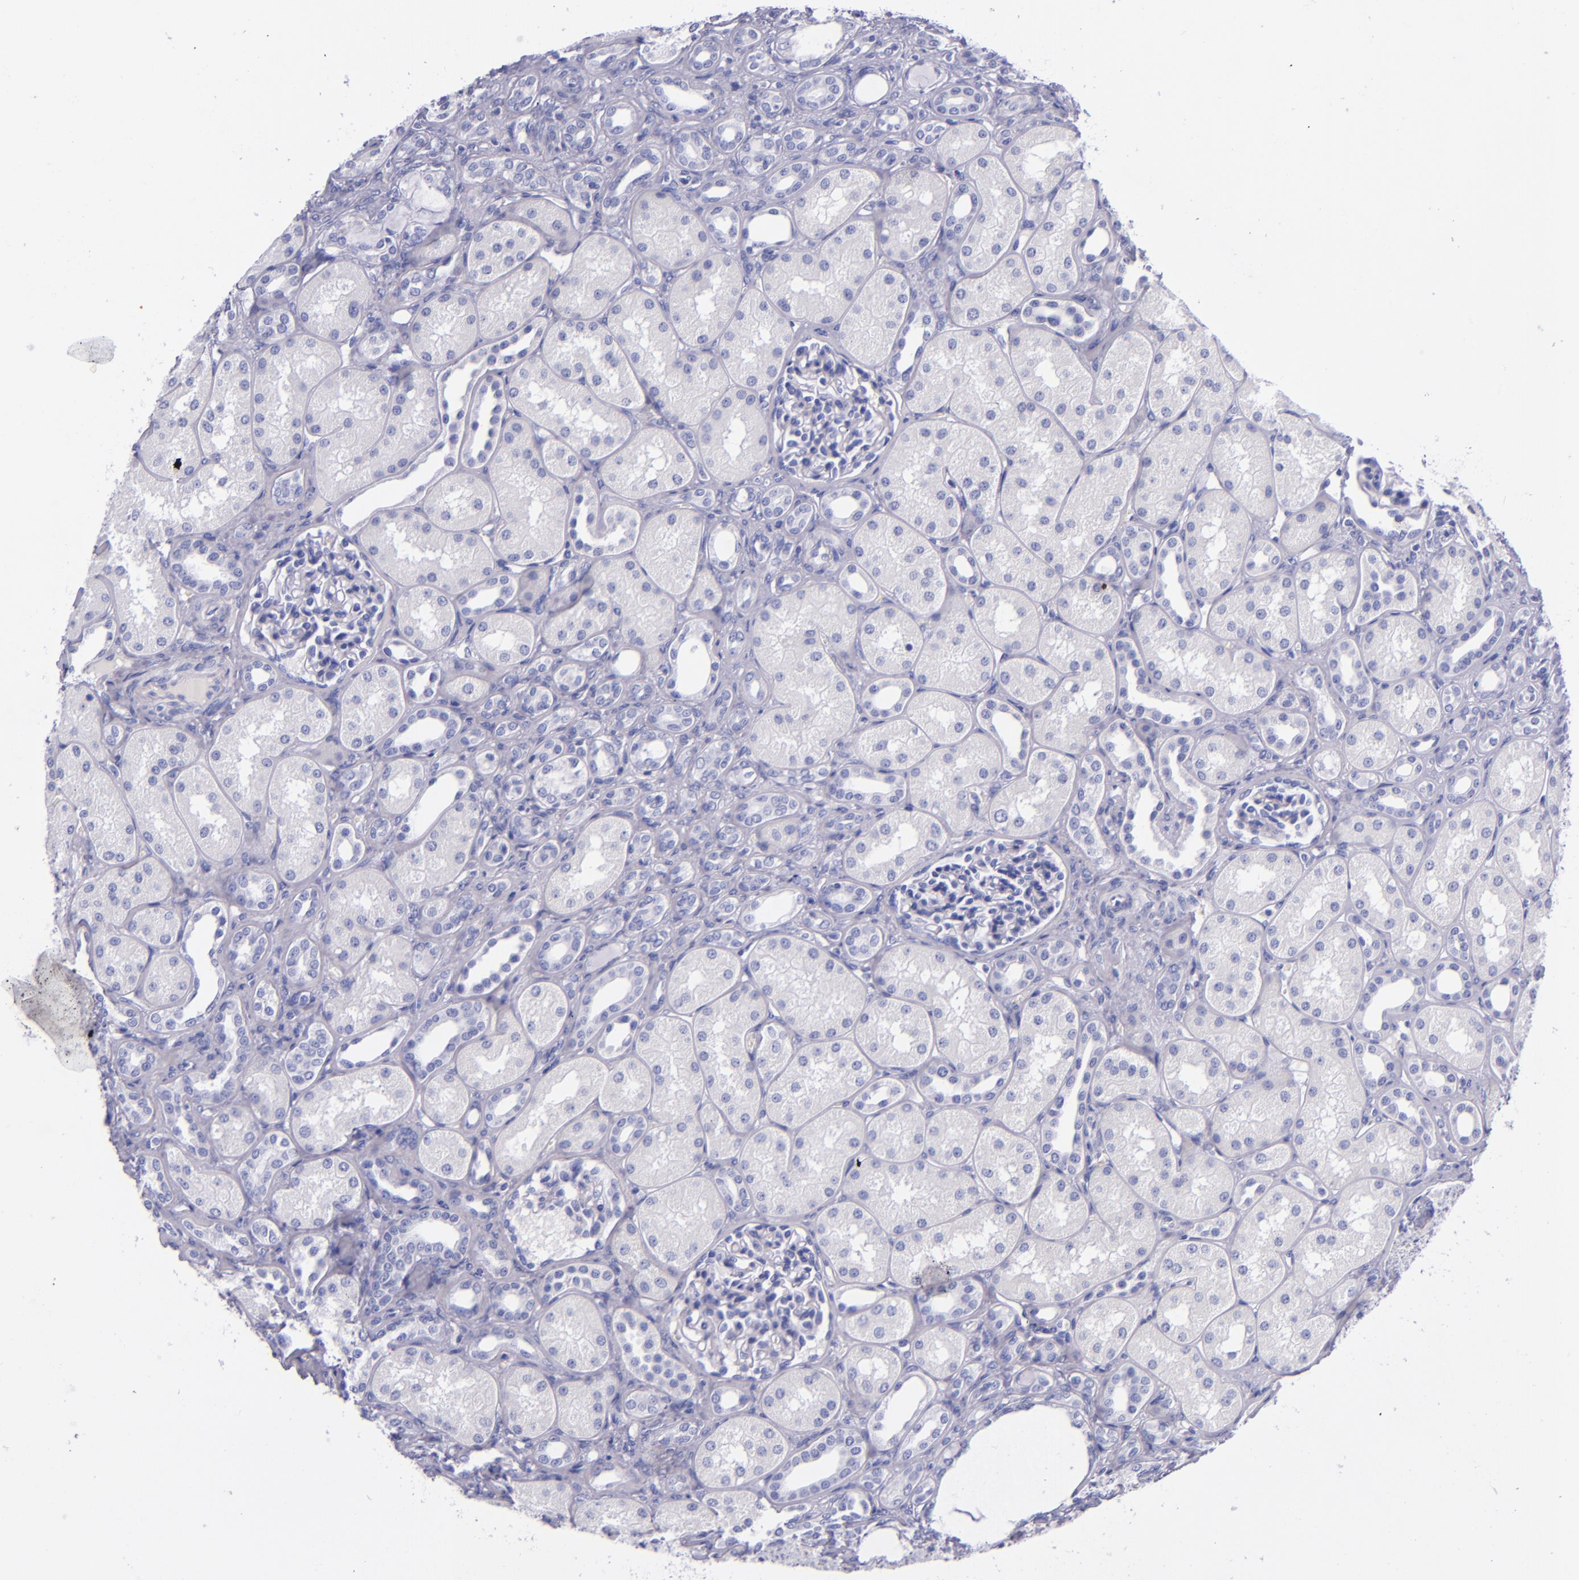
{"staining": {"intensity": "negative", "quantity": "none", "location": "none"}, "tissue": "kidney", "cell_type": "Cells in glomeruli", "image_type": "normal", "snomed": [{"axis": "morphology", "description": "Normal tissue, NOS"}, {"axis": "topography", "description": "Kidney"}], "caption": "This is an immunohistochemistry (IHC) photomicrograph of unremarkable kidney. There is no staining in cells in glomeruli.", "gene": "LAG3", "patient": {"sex": "male", "age": 7}}